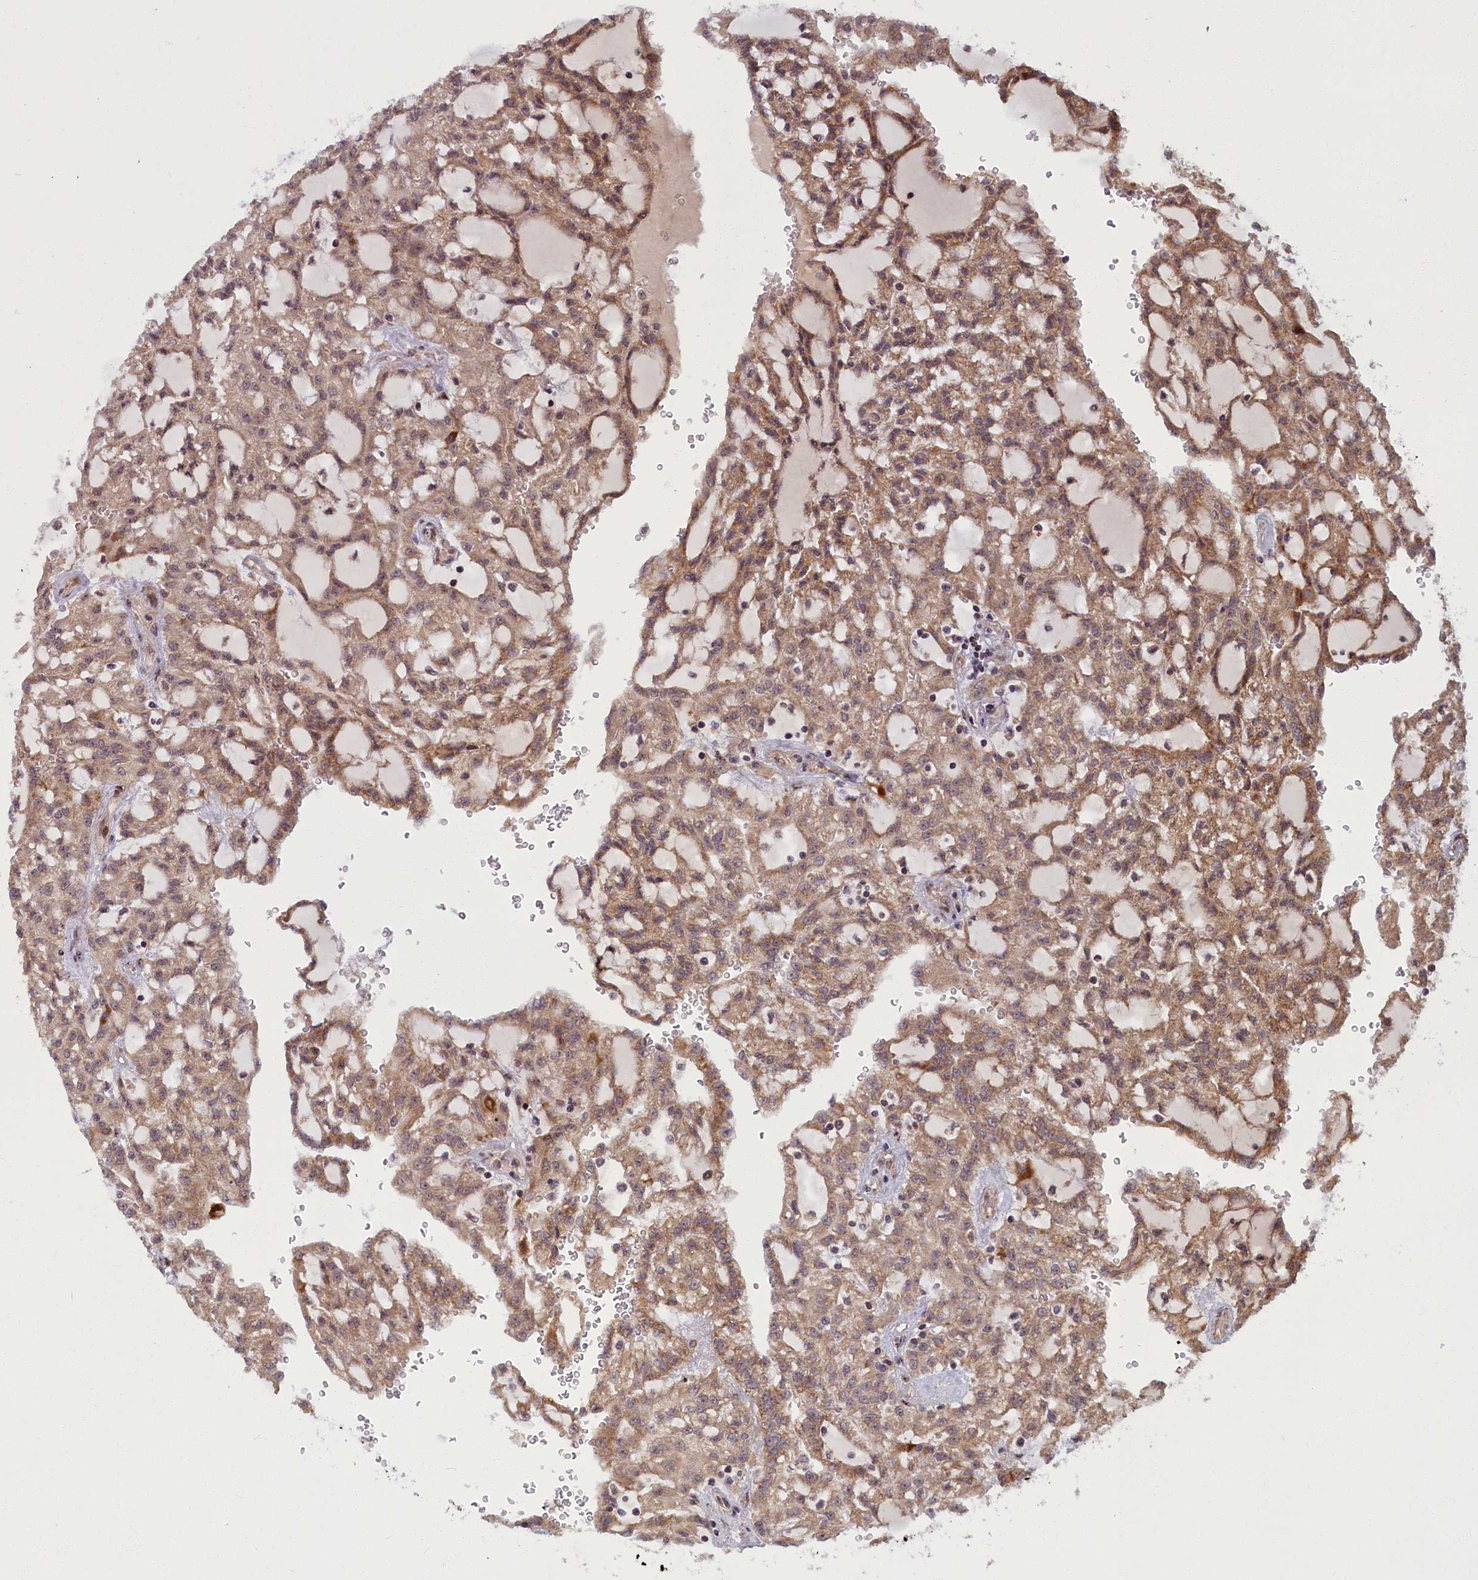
{"staining": {"intensity": "moderate", "quantity": ">75%", "location": "cytoplasmic/membranous"}, "tissue": "renal cancer", "cell_type": "Tumor cells", "image_type": "cancer", "snomed": [{"axis": "morphology", "description": "Adenocarcinoma, NOS"}, {"axis": "topography", "description": "Kidney"}], "caption": "Protein expression analysis of human adenocarcinoma (renal) reveals moderate cytoplasmic/membranous expression in approximately >75% of tumor cells.", "gene": "PLA2G10", "patient": {"sex": "male", "age": 63}}